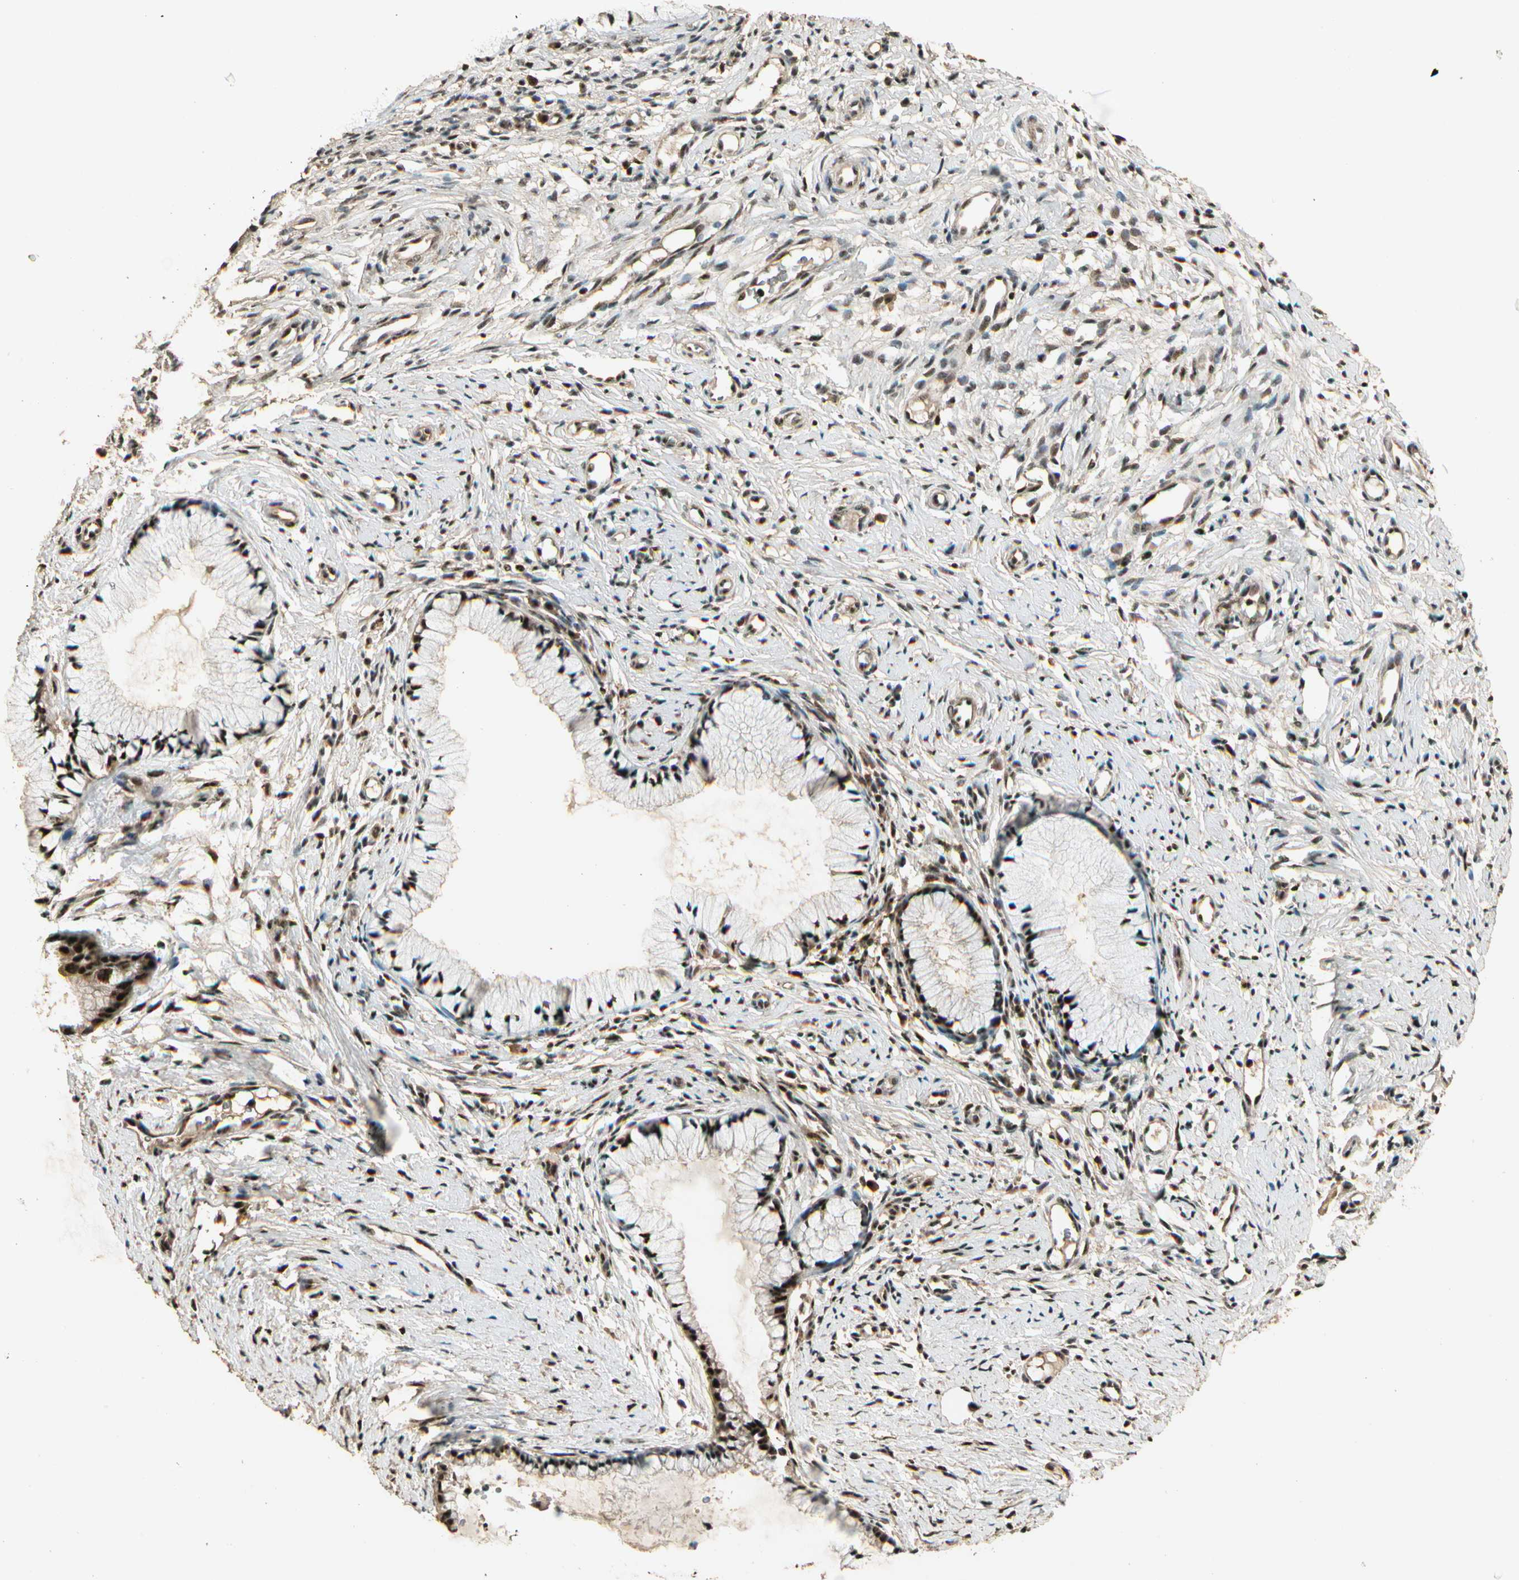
{"staining": {"intensity": "strong", "quantity": ">75%", "location": "nuclear"}, "tissue": "cervix", "cell_type": "Glandular cells", "image_type": "normal", "snomed": [{"axis": "morphology", "description": "Normal tissue, NOS"}, {"axis": "topography", "description": "Cervix"}], "caption": "Protein positivity by IHC demonstrates strong nuclear staining in about >75% of glandular cells in benign cervix.", "gene": "RBM25", "patient": {"sex": "female", "age": 82}}